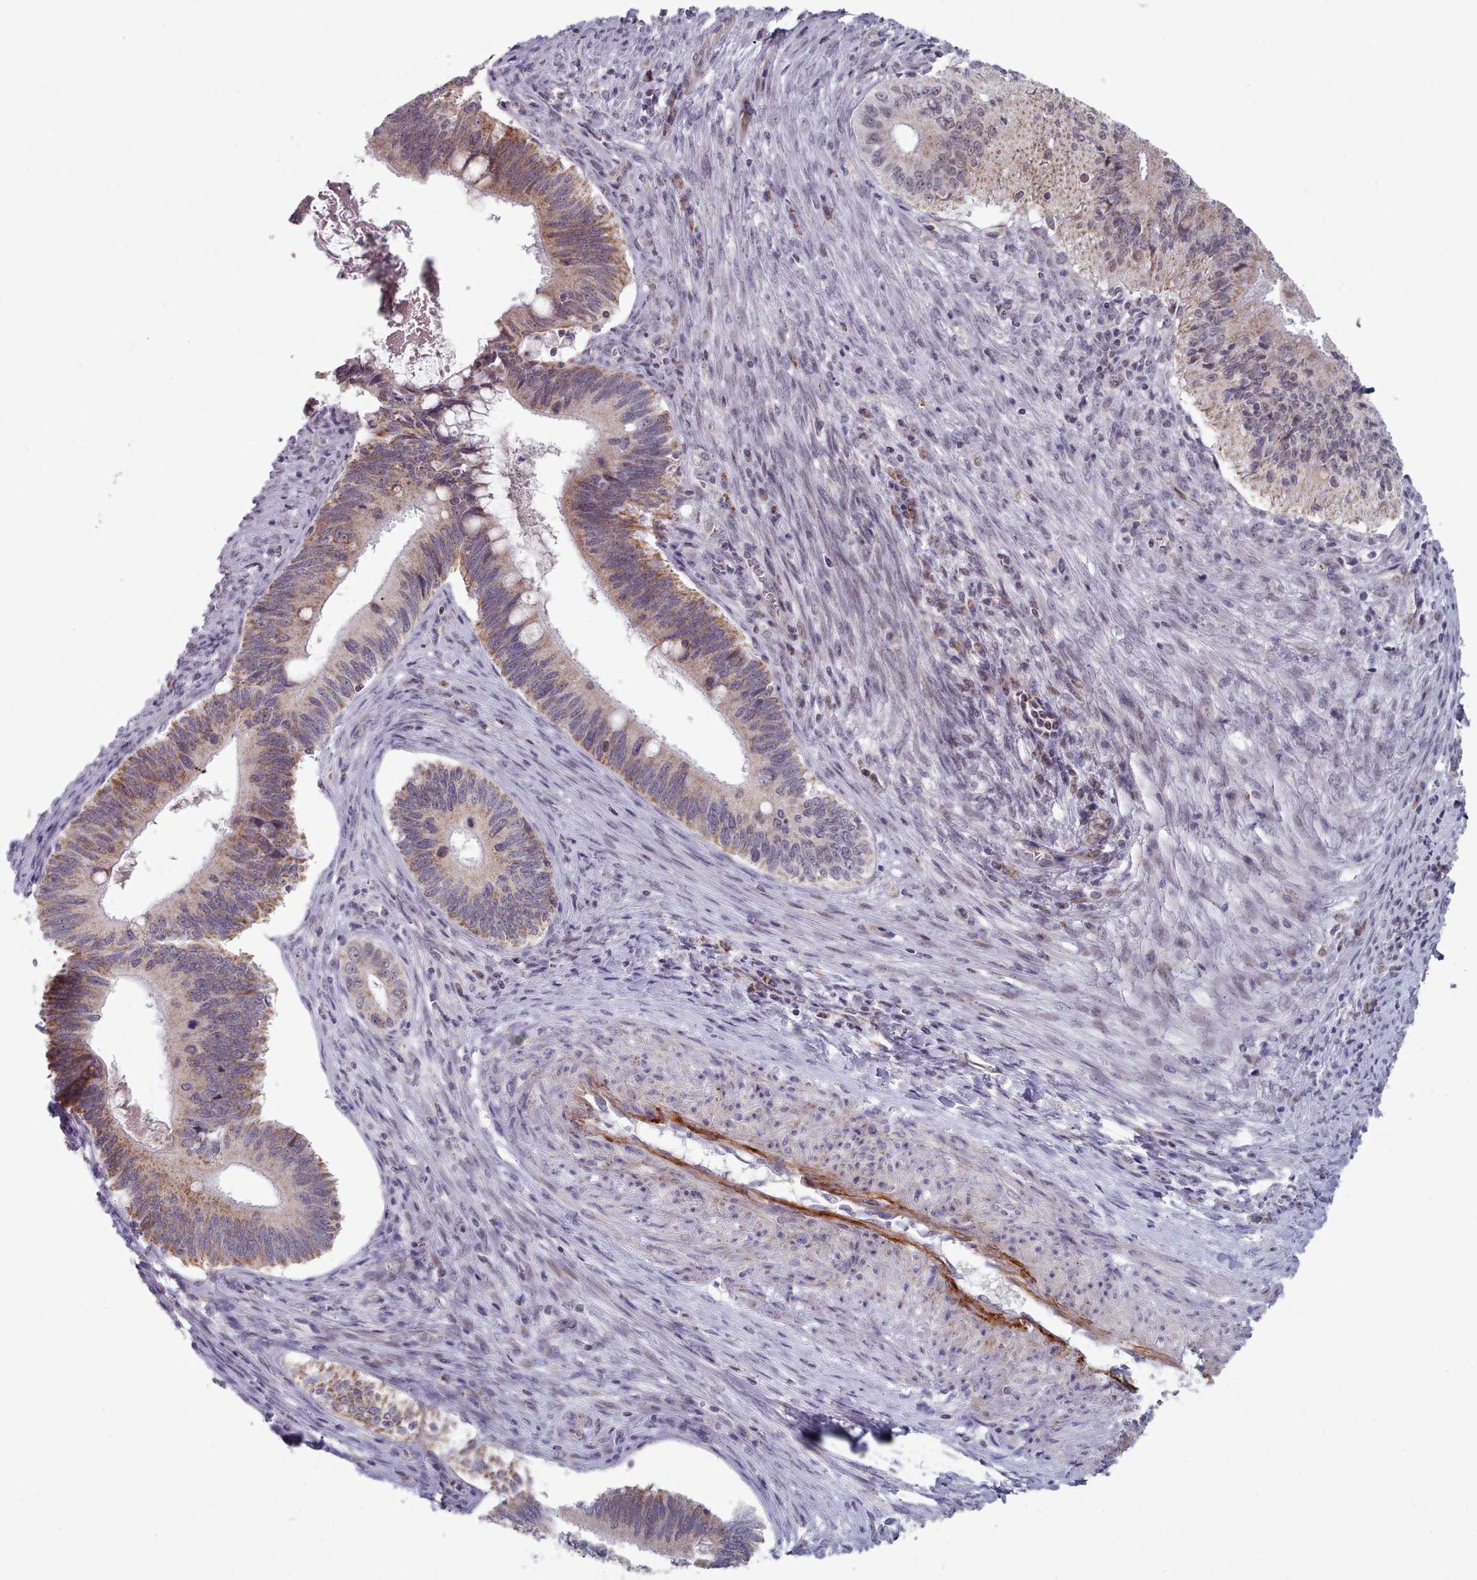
{"staining": {"intensity": "moderate", "quantity": "25%-75%", "location": "cytoplasmic/membranous"}, "tissue": "cervical cancer", "cell_type": "Tumor cells", "image_type": "cancer", "snomed": [{"axis": "morphology", "description": "Adenocarcinoma, NOS"}, {"axis": "topography", "description": "Cervix"}], "caption": "Immunohistochemistry (IHC) staining of cervical adenocarcinoma, which displays medium levels of moderate cytoplasmic/membranous staining in approximately 25%-75% of tumor cells indicating moderate cytoplasmic/membranous protein expression. The staining was performed using DAB (brown) for protein detection and nuclei were counterstained in hematoxylin (blue).", "gene": "TRARG1", "patient": {"sex": "female", "age": 42}}